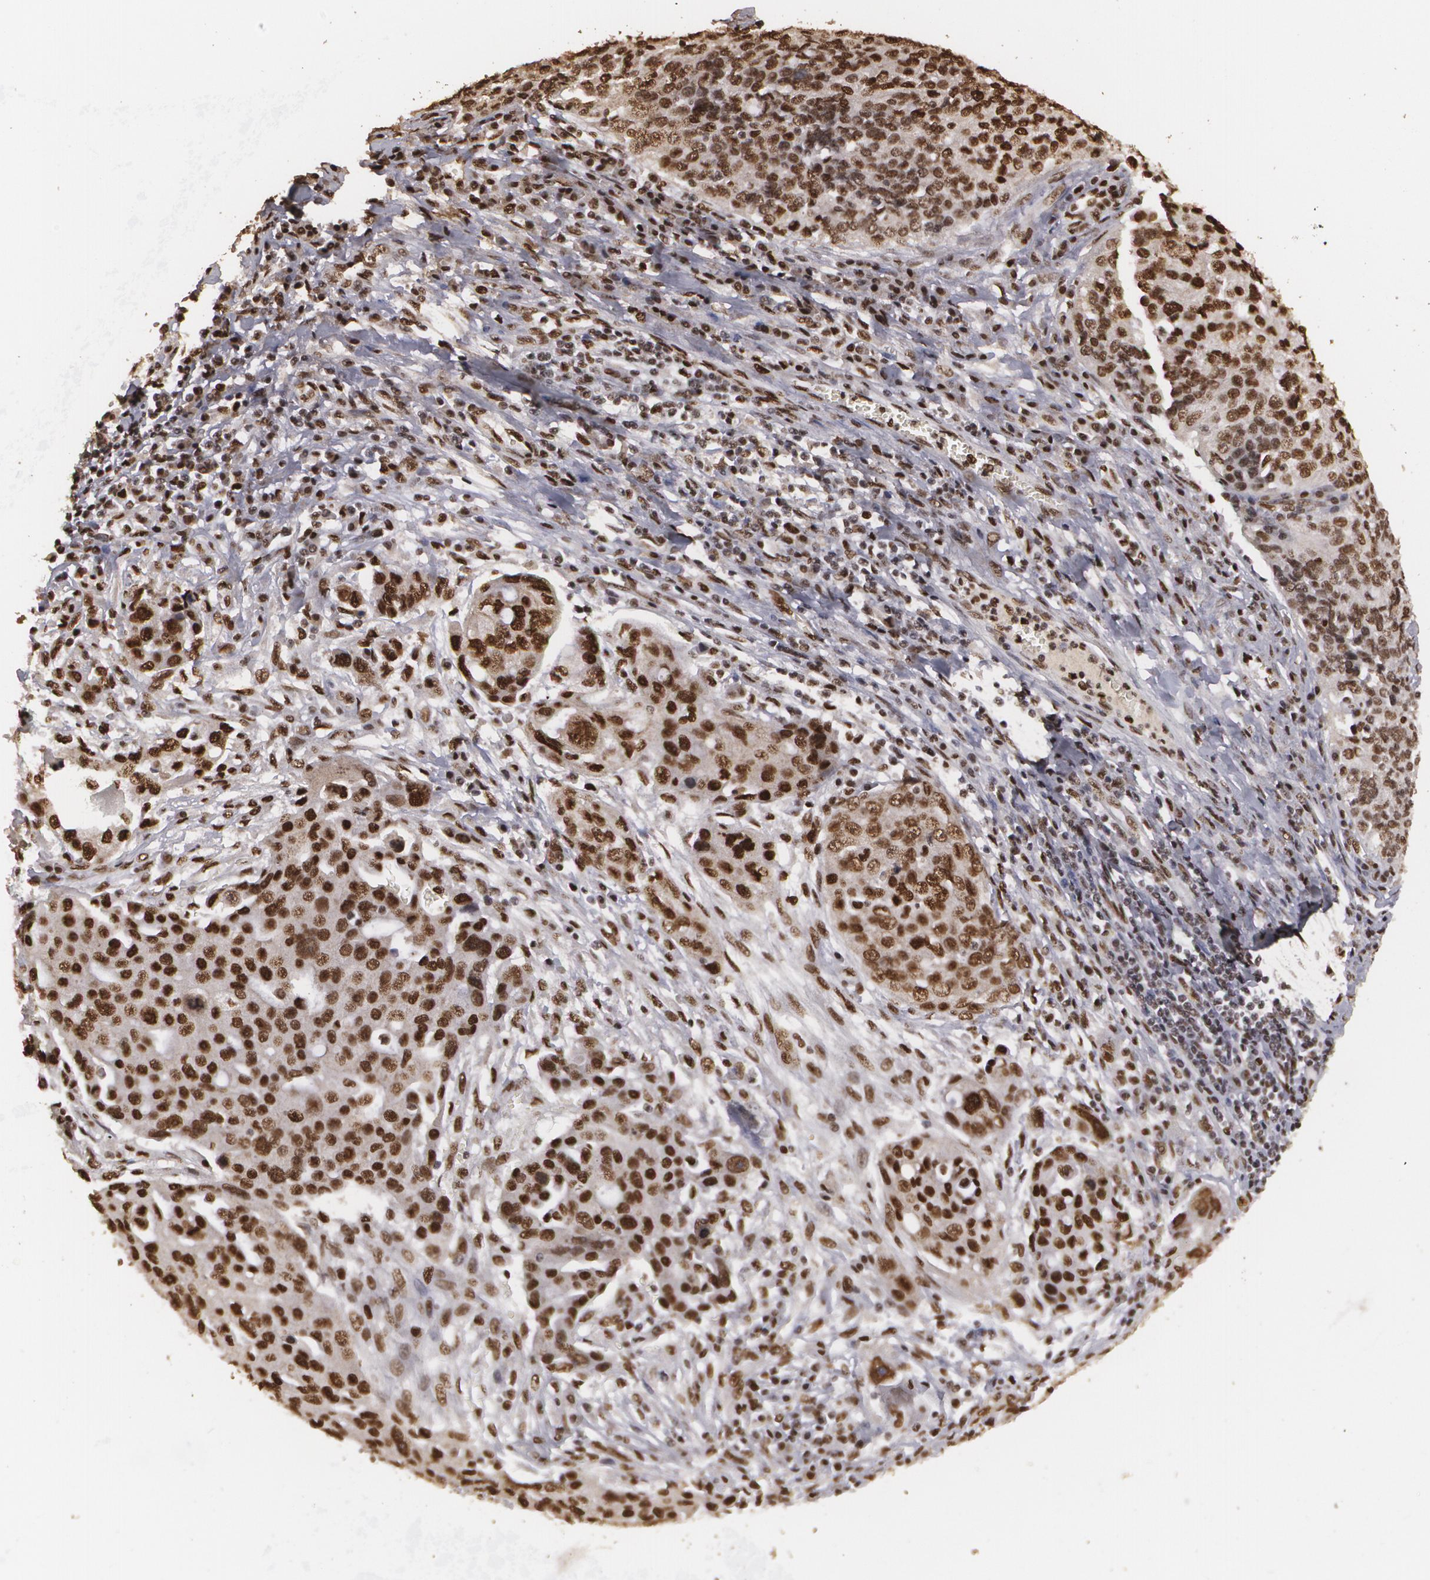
{"staining": {"intensity": "strong", "quantity": ">75%", "location": "cytoplasmic/membranous,nuclear"}, "tissue": "ovarian cancer", "cell_type": "Tumor cells", "image_type": "cancer", "snomed": [{"axis": "morphology", "description": "Carcinoma, endometroid"}, {"axis": "topography", "description": "Ovary"}], "caption": "Ovarian cancer tissue displays strong cytoplasmic/membranous and nuclear positivity in approximately >75% of tumor cells", "gene": "RCOR1", "patient": {"sex": "female", "age": 75}}